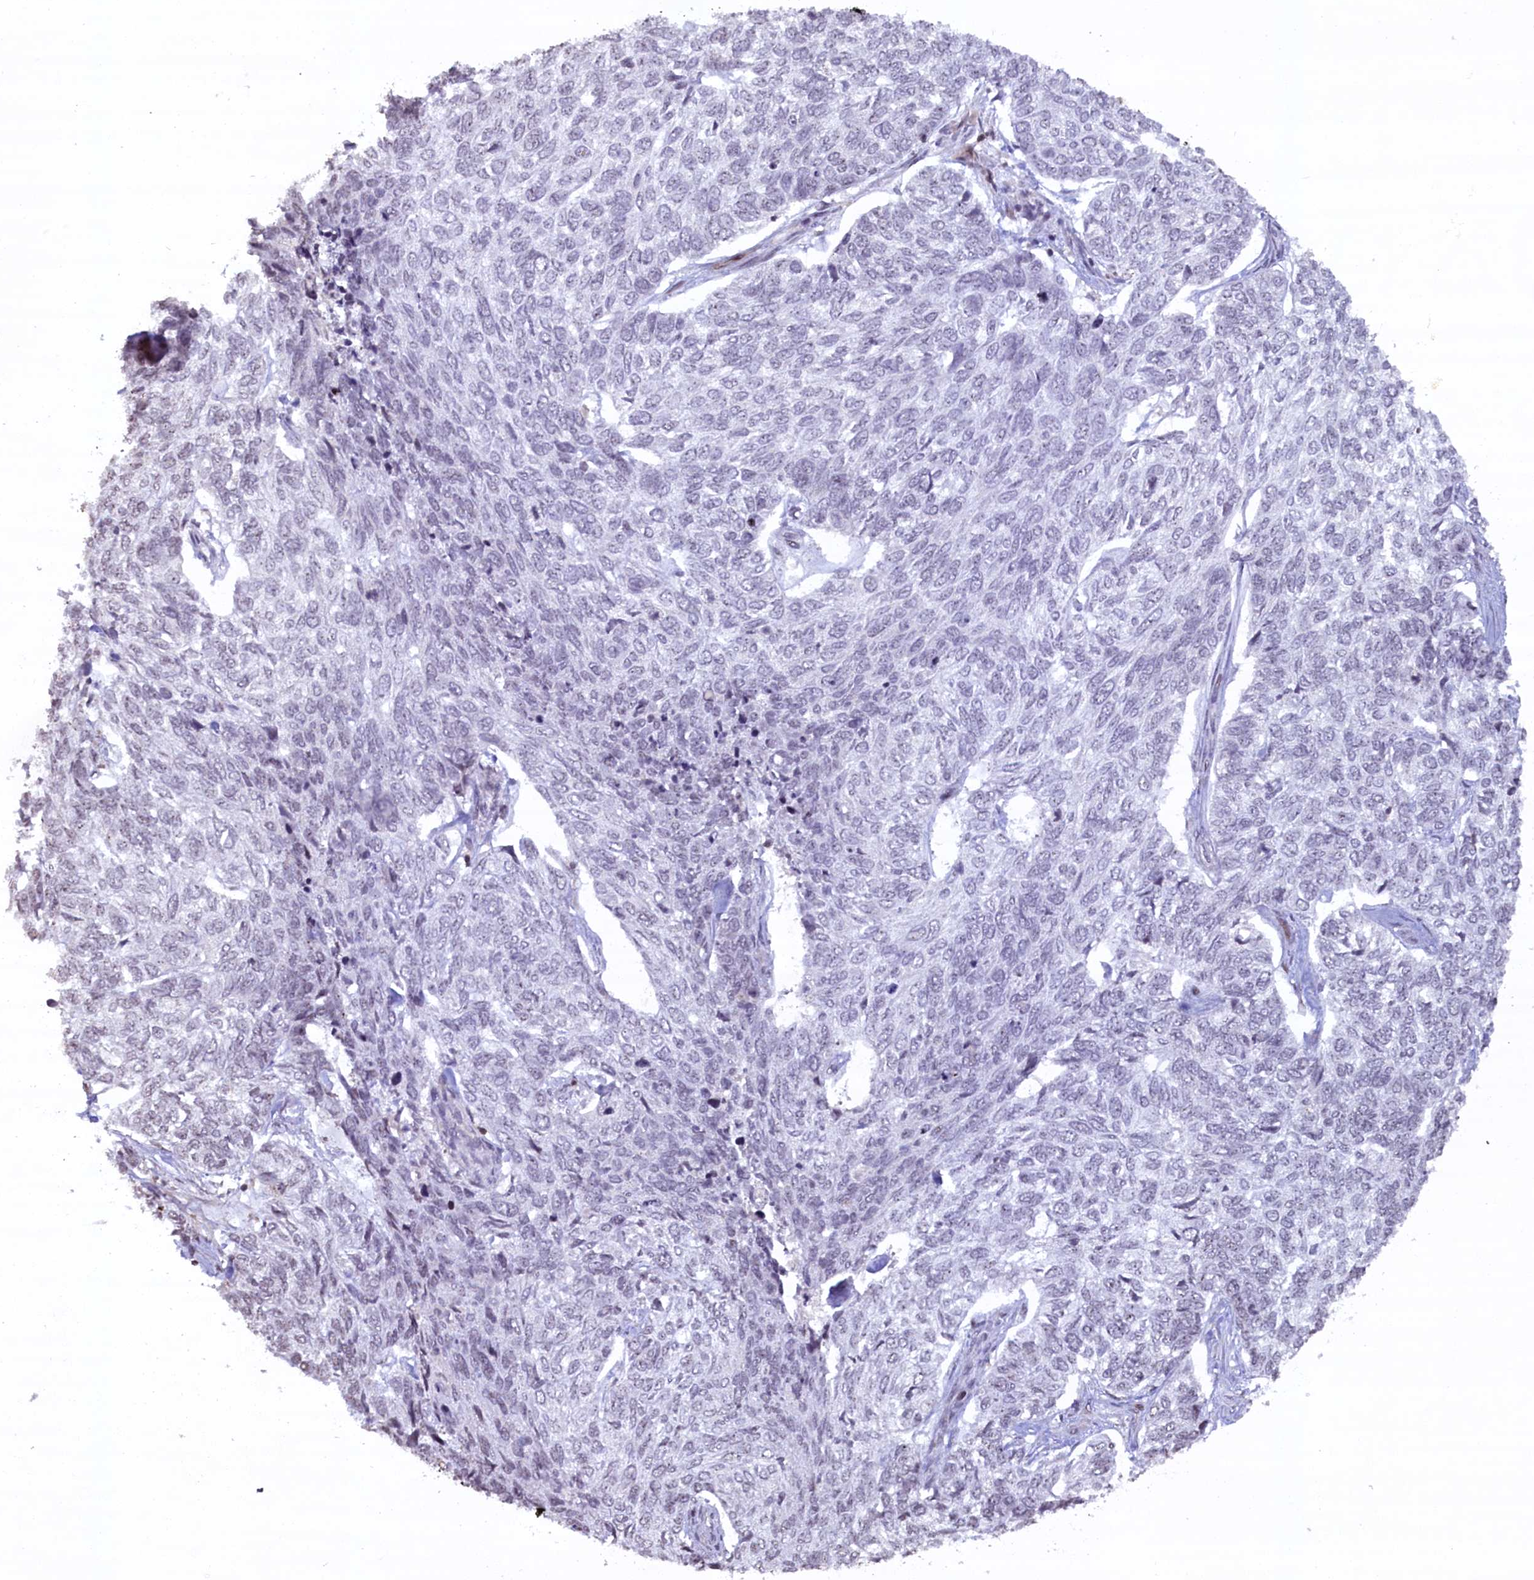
{"staining": {"intensity": "negative", "quantity": "none", "location": "none"}, "tissue": "skin cancer", "cell_type": "Tumor cells", "image_type": "cancer", "snomed": [{"axis": "morphology", "description": "Basal cell carcinoma"}, {"axis": "topography", "description": "Skin"}], "caption": "Immunohistochemical staining of human skin cancer (basal cell carcinoma) displays no significant expression in tumor cells. Brightfield microscopy of immunohistochemistry (IHC) stained with DAB (3,3'-diaminobenzidine) (brown) and hematoxylin (blue), captured at high magnification.", "gene": "FYB1", "patient": {"sex": "female", "age": 65}}